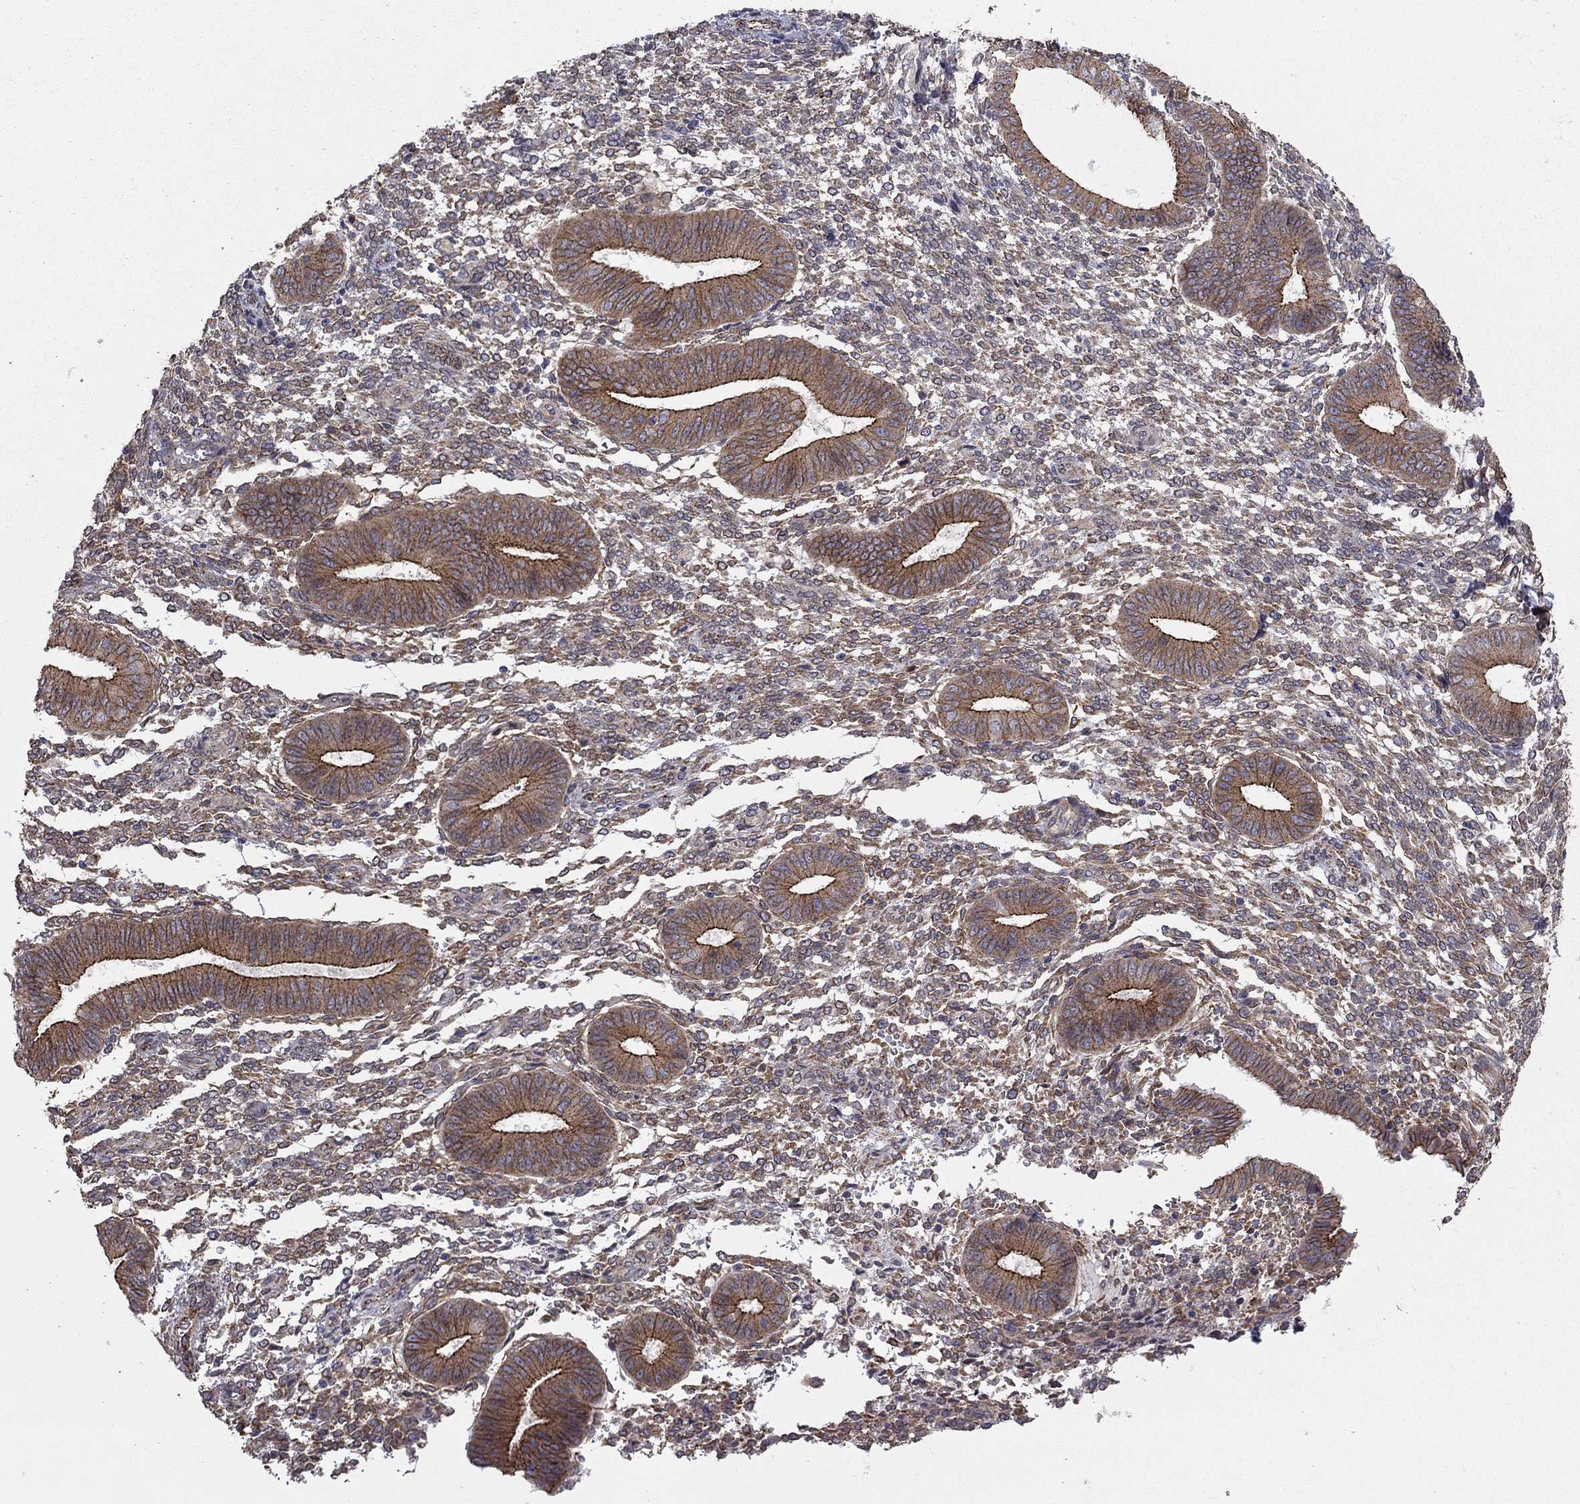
{"staining": {"intensity": "negative", "quantity": "none", "location": "none"}, "tissue": "endometrium", "cell_type": "Cells in endometrial stroma", "image_type": "normal", "snomed": [{"axis": "morphology", "description": "Normal tissue, NOS"}, {"axis": "topography", "description": "Endometrium"}], "caption": "This image is of benign endometrium stained with immunohistochemistry to label a protein in brown with the nuclei are counter-stained blue. There is no expression in cells in endometrial stroma.", "gene": "YIF1A", "patient": {"sex": "female", "age": 47}}